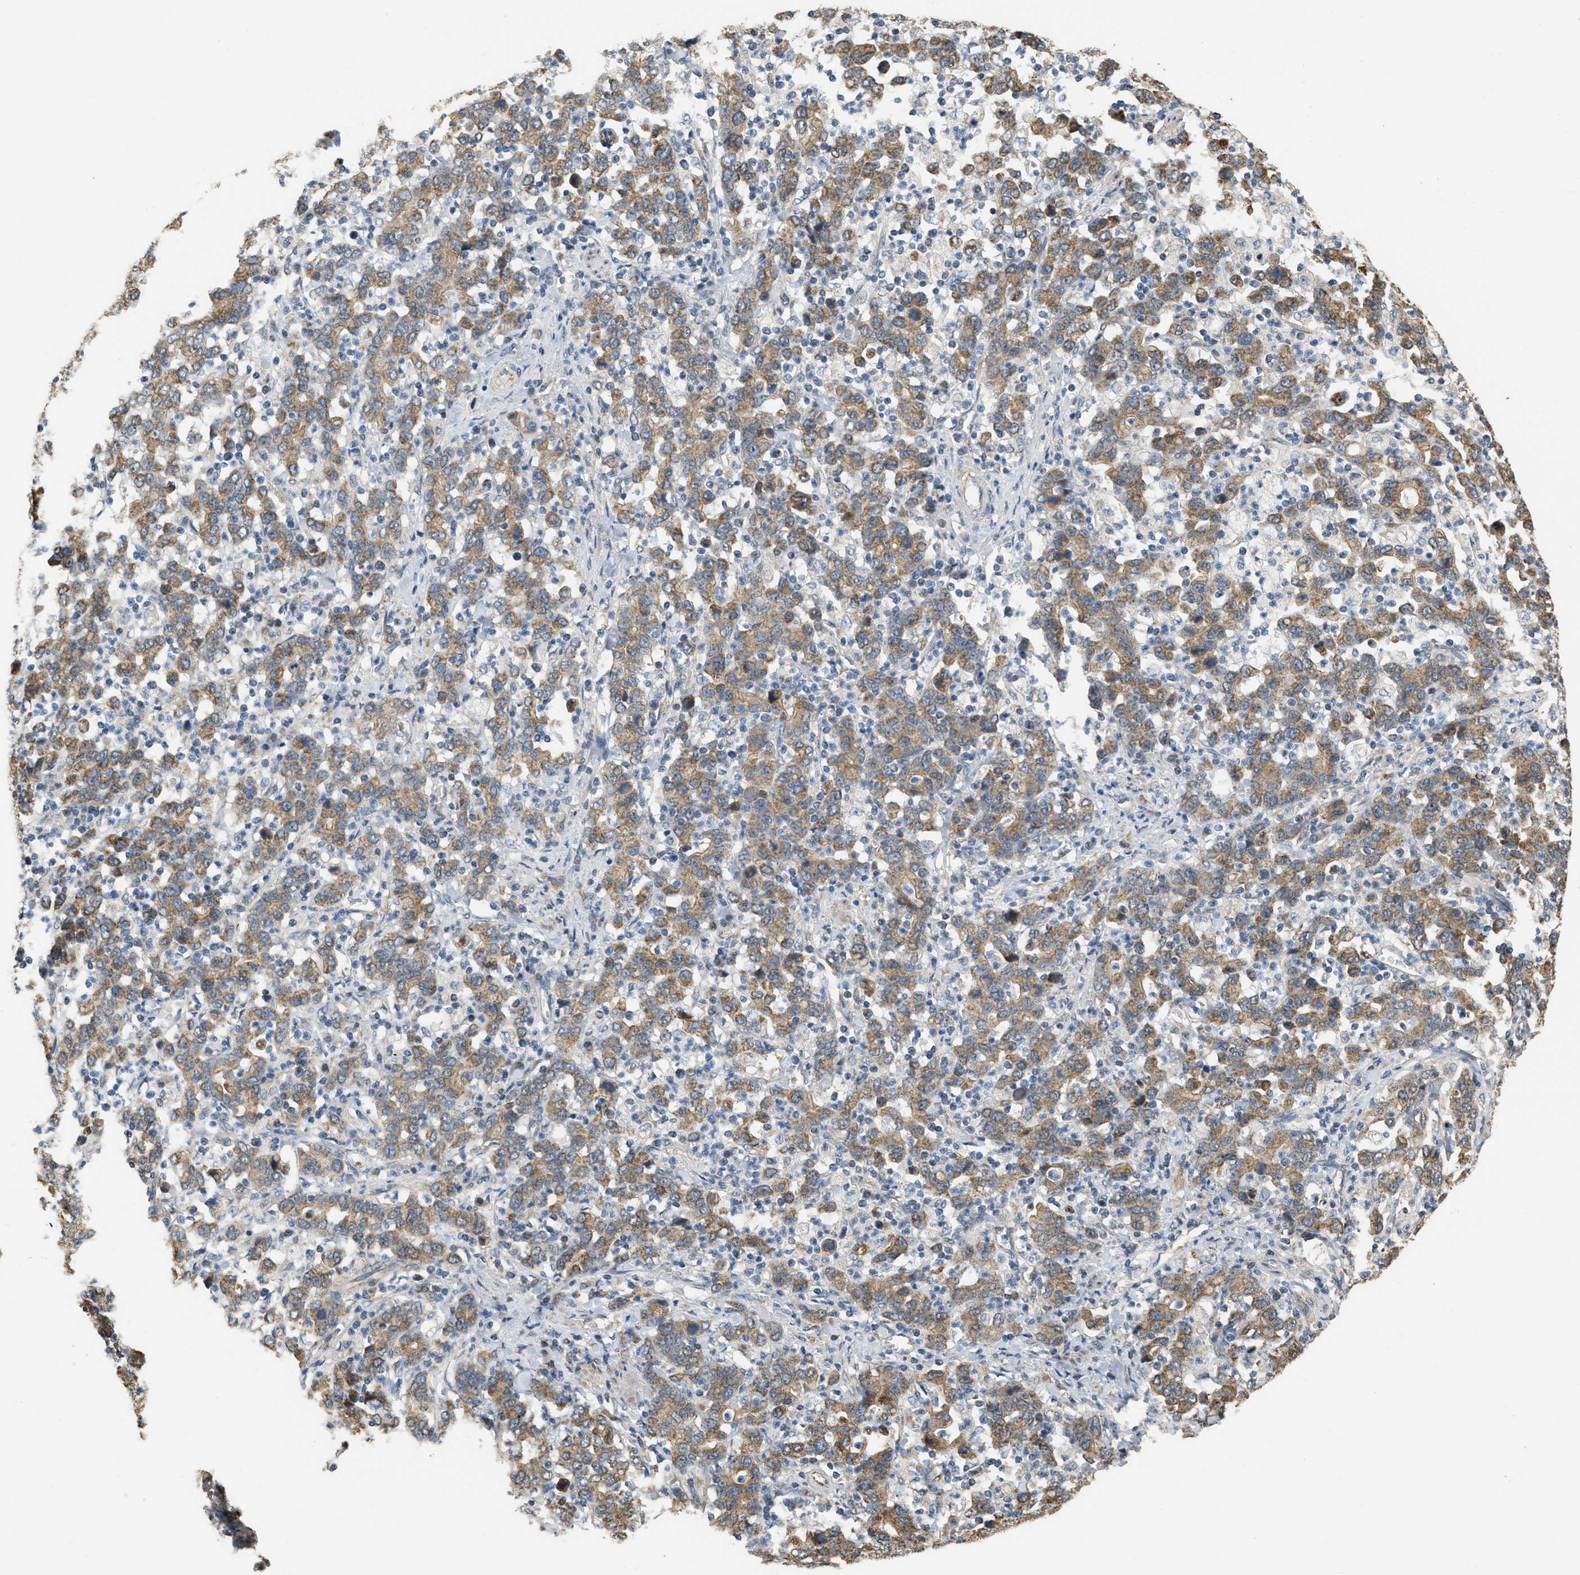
{"staining": {"intensity": "moderate", "quantity": ">75%", "location": "cytoplasmic/membranous"}, "tissue": "stomach cancer", "cell_type": "Tumor cells", "image_type": "cancer", "snomed": [{"axis": "morphology", "description": "Adenocarcinoma, NOS"}, {"axis": "topography", "description": "Stomach, upper"}], "caption": "Moderate cytoplasmic/membranous positivity for a protein is appreciated in about >75% of tumor cells of adenocarcinoma (stomach) using immunohistochemistry (IHC).", "gene": "KCNA4", "patient": {"sex": "male", "age": 69}}